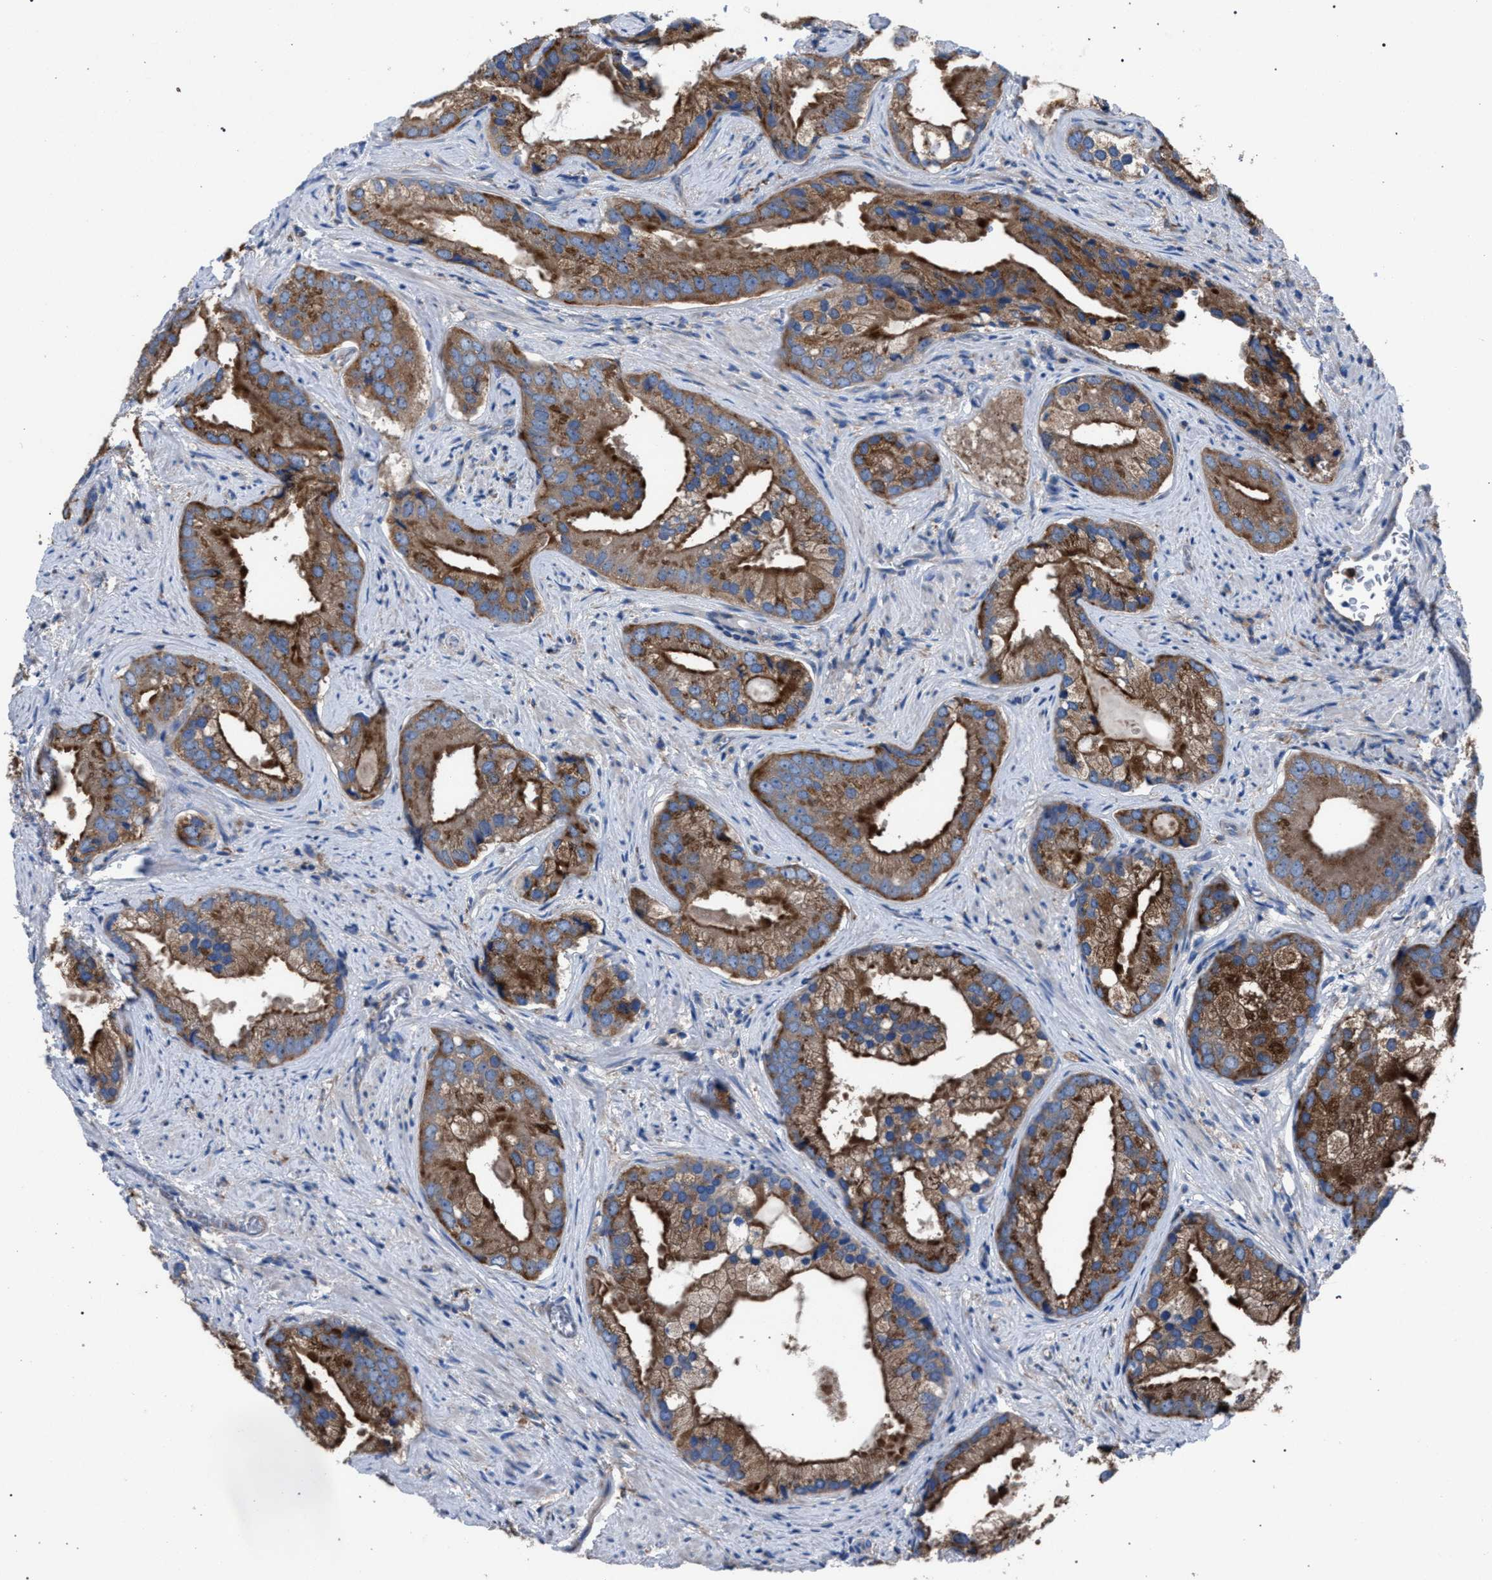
{"staining": {"intensity": "strong", "quantity": ">75%", "location": "cytoplasmic/membranous"}, "tissue": "prostate cancer", "cell_type": "Tumor cells", "image_type": "cancer", "snomed": [{"axis": "morphology", "description": "Adenocarcinoma, Low grade"}, {"axis": "topography", "description": "Prostate"}], "caption": "Adenocarcinoma (low-grade) (prostate) was stained to show a protein in brown. There is high levels of strong cytoplasmic/membranous positivity in about >75% of tumor cells.", "gene": "ATP6V0A1", "patient": {"sex": "male", "age": 71}}